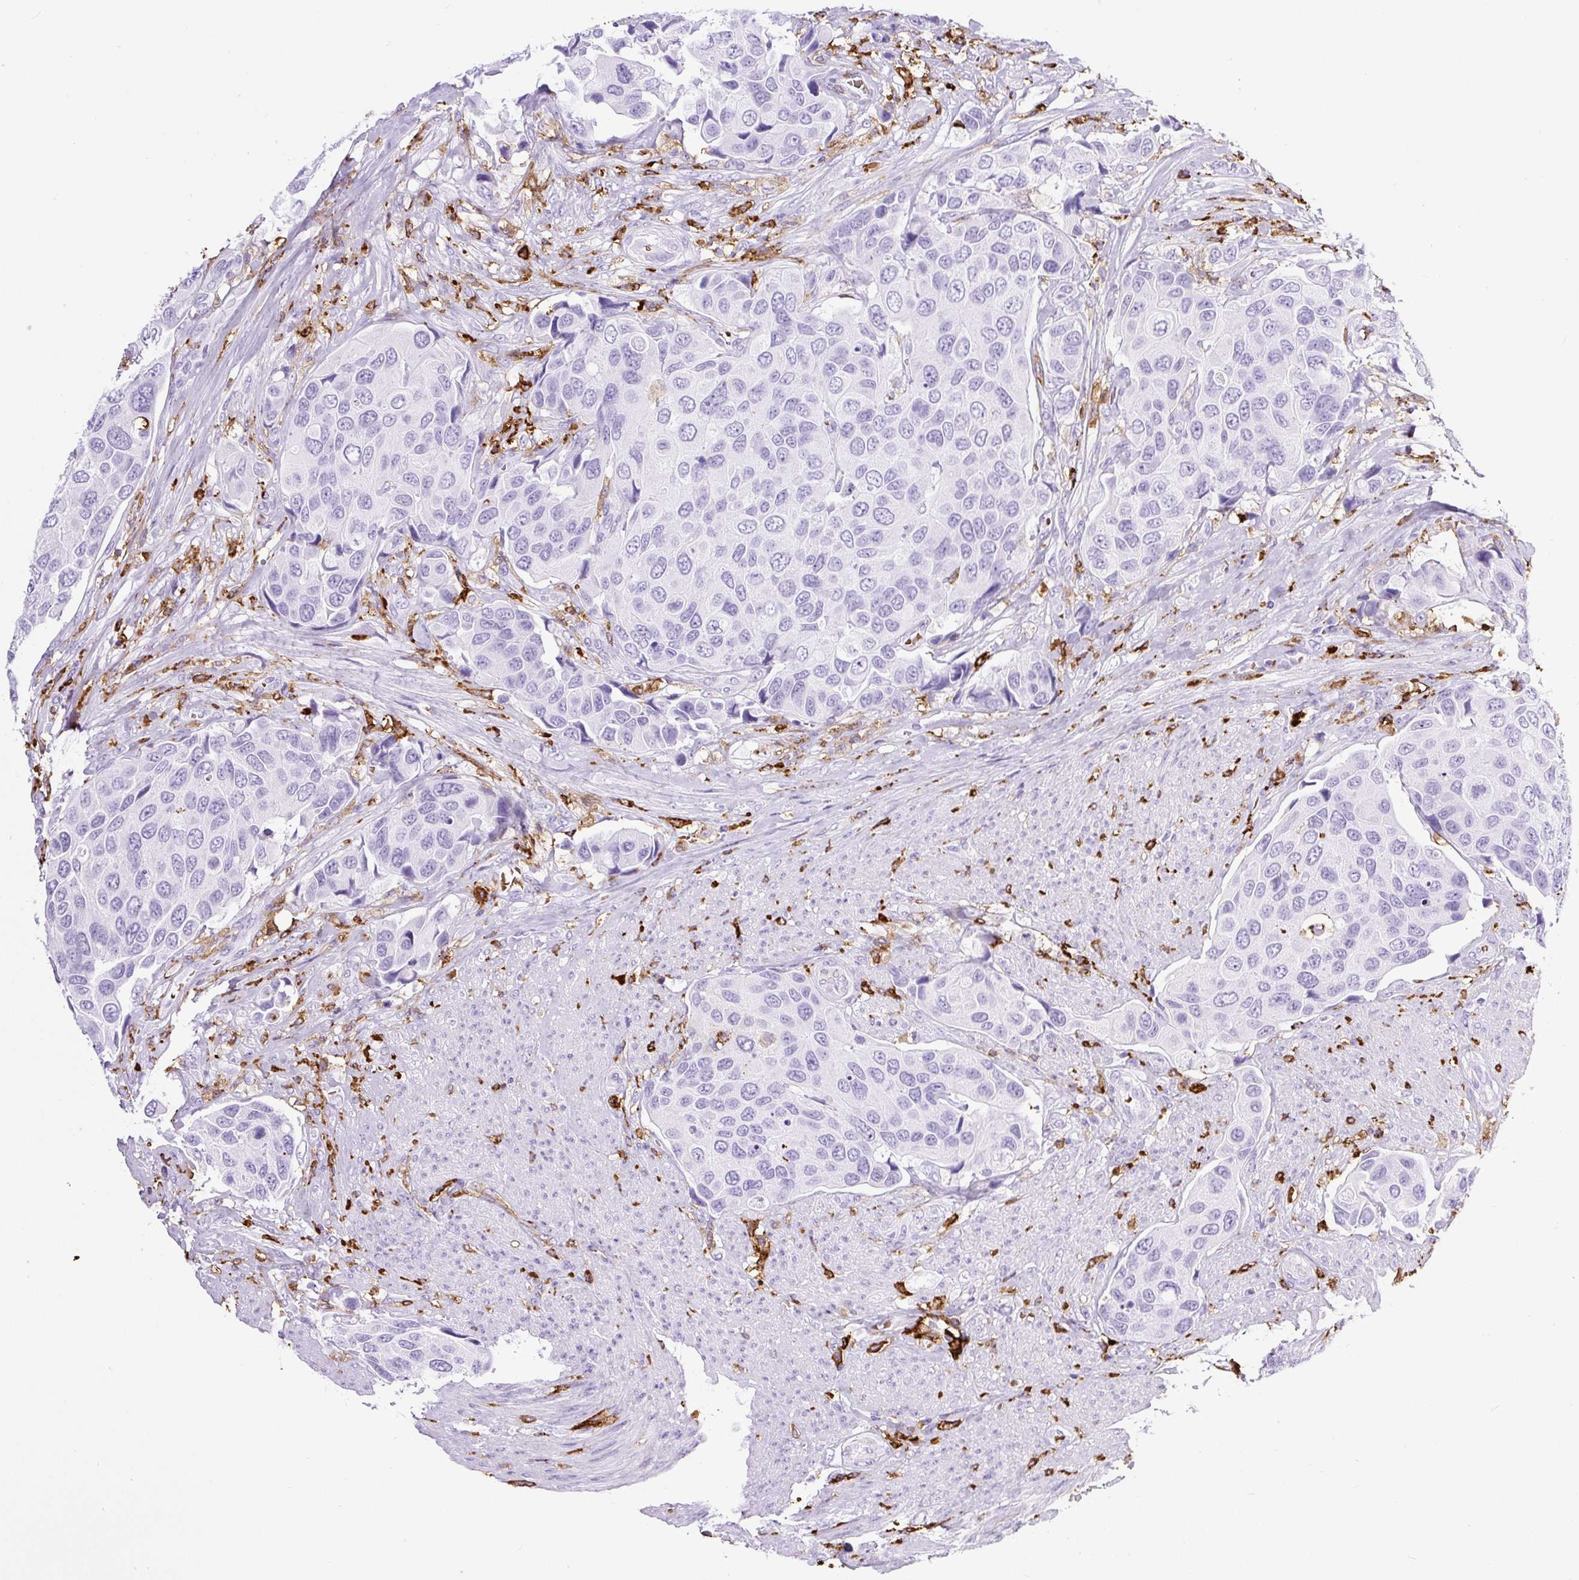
{"staining": {"intensity": "negative", "quantity": "none", "location": "none"}, "tissue": "urothelial cancer", "cell_type": "Tumor cells", "image_type": "cancer", "snomed": [{"axis": "morphology", "description": "Urothelial carcinoma, High grade"}, {"axis": "topography", "description": "Urinary bladder"}], "caption": "High-grade urothelial carcinoma stained for a protein using immunohistochemistry (IHC) reveals no staining tumor cells.", "gene": "HLA-DRA", "patient": {"sex": "male", "age": 74}}